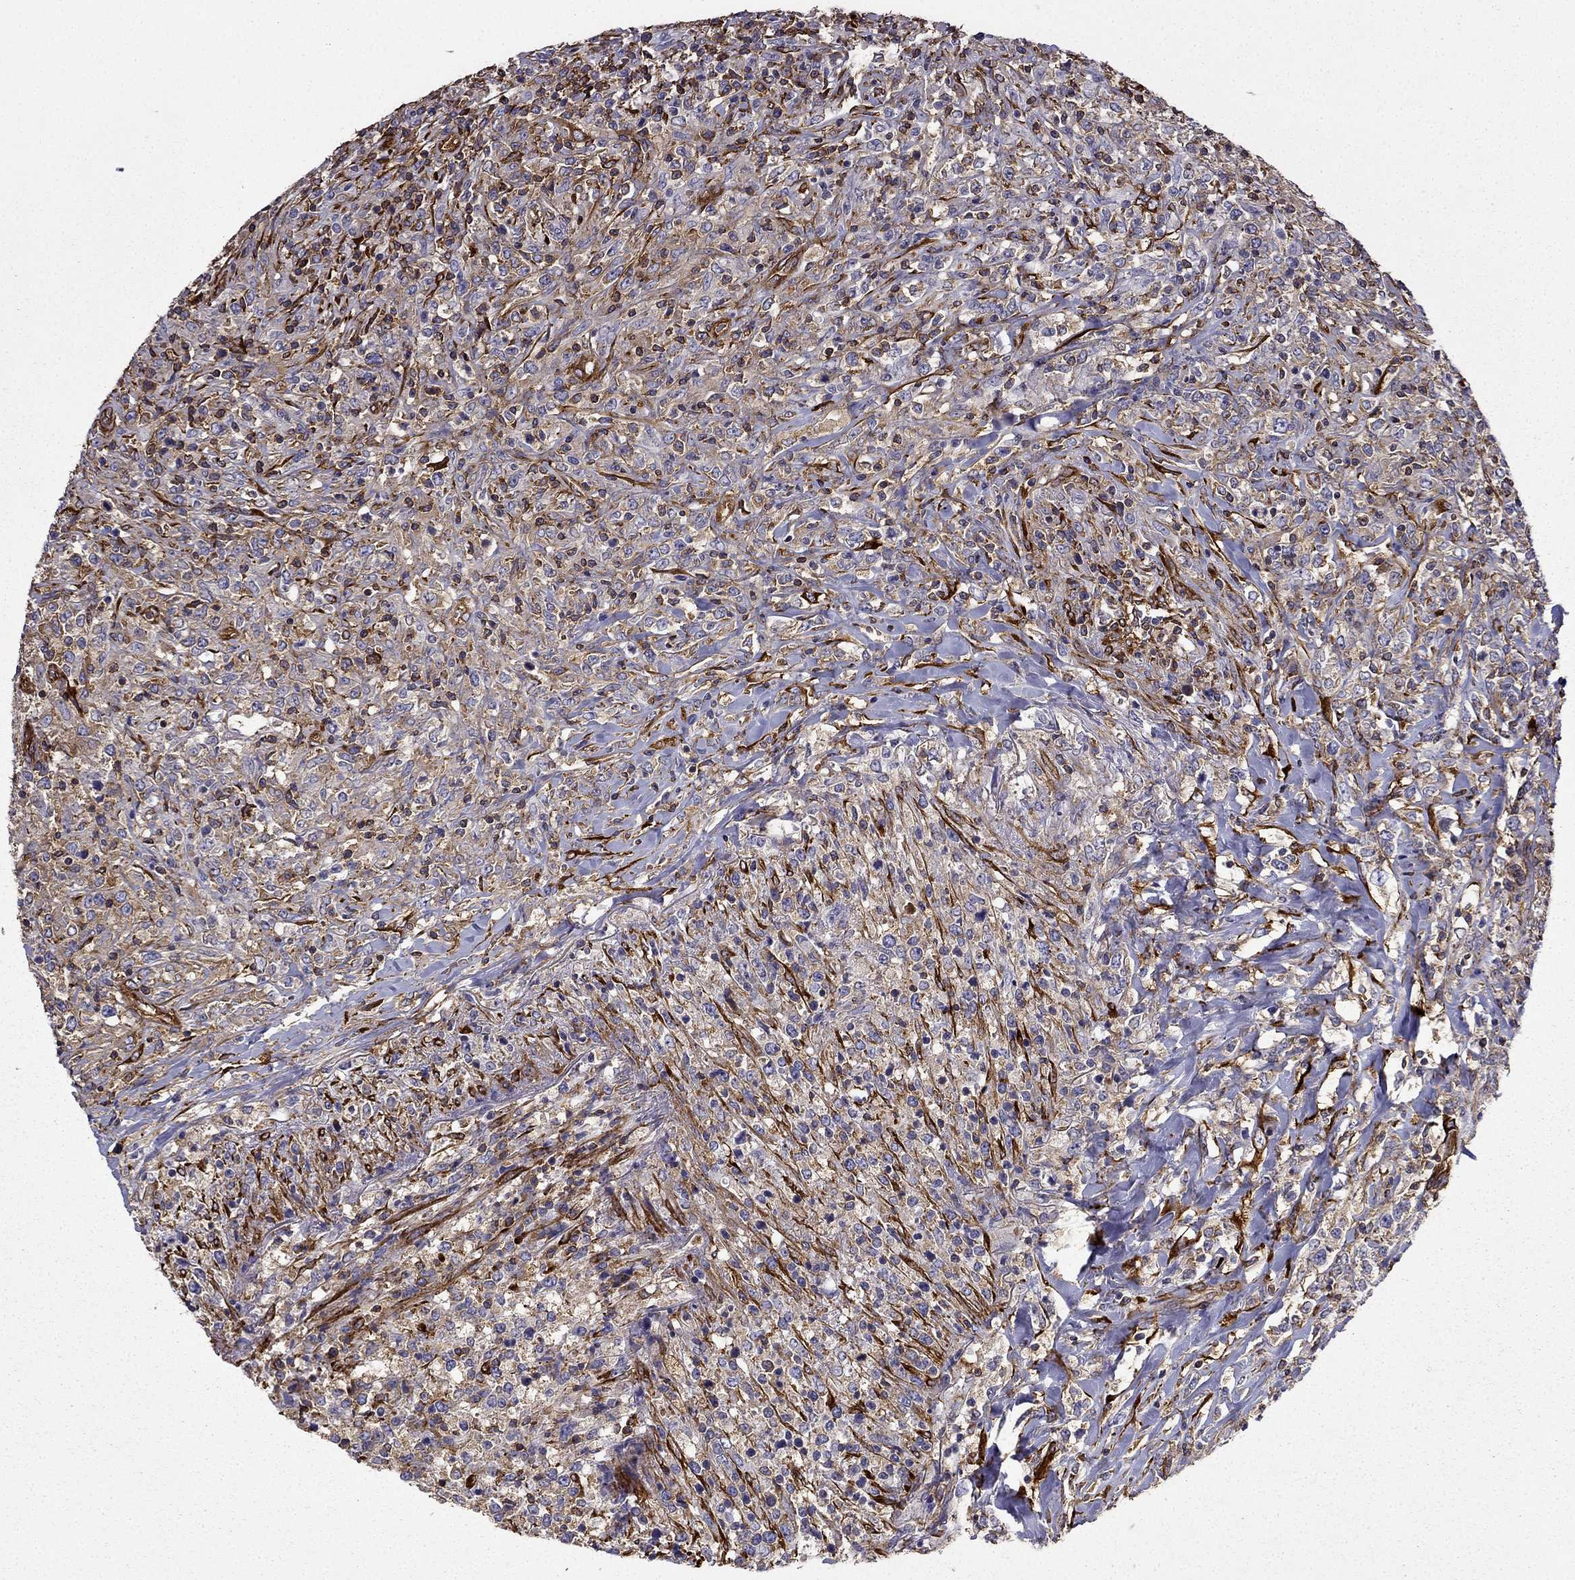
{"staining": {"intensity": "weak", "quantity": ">75%", "location": "cytoplasmic/membranous"}, "tissue": "lymphoma", "cell_type": "Tumor cells", "image_type": "cancer", "snomed": [{"axis": "morphology", "description": "Malignant lymphoma, non-Hodgkin's type, High grade"}, {"axis": "topography", "description": "Lung"}], "caption": "Immunohistochemistry (DAB (3,3'-diaminobenzidine)) staining of human lymphoma shows weak cytoplasmic/membranous protein staining in about >75% of tumor cells. (DAB IHC with brightfield microscopy, high magnification).", "gene": "MAP4", "patient": {"sex": "male", "age": 79}}